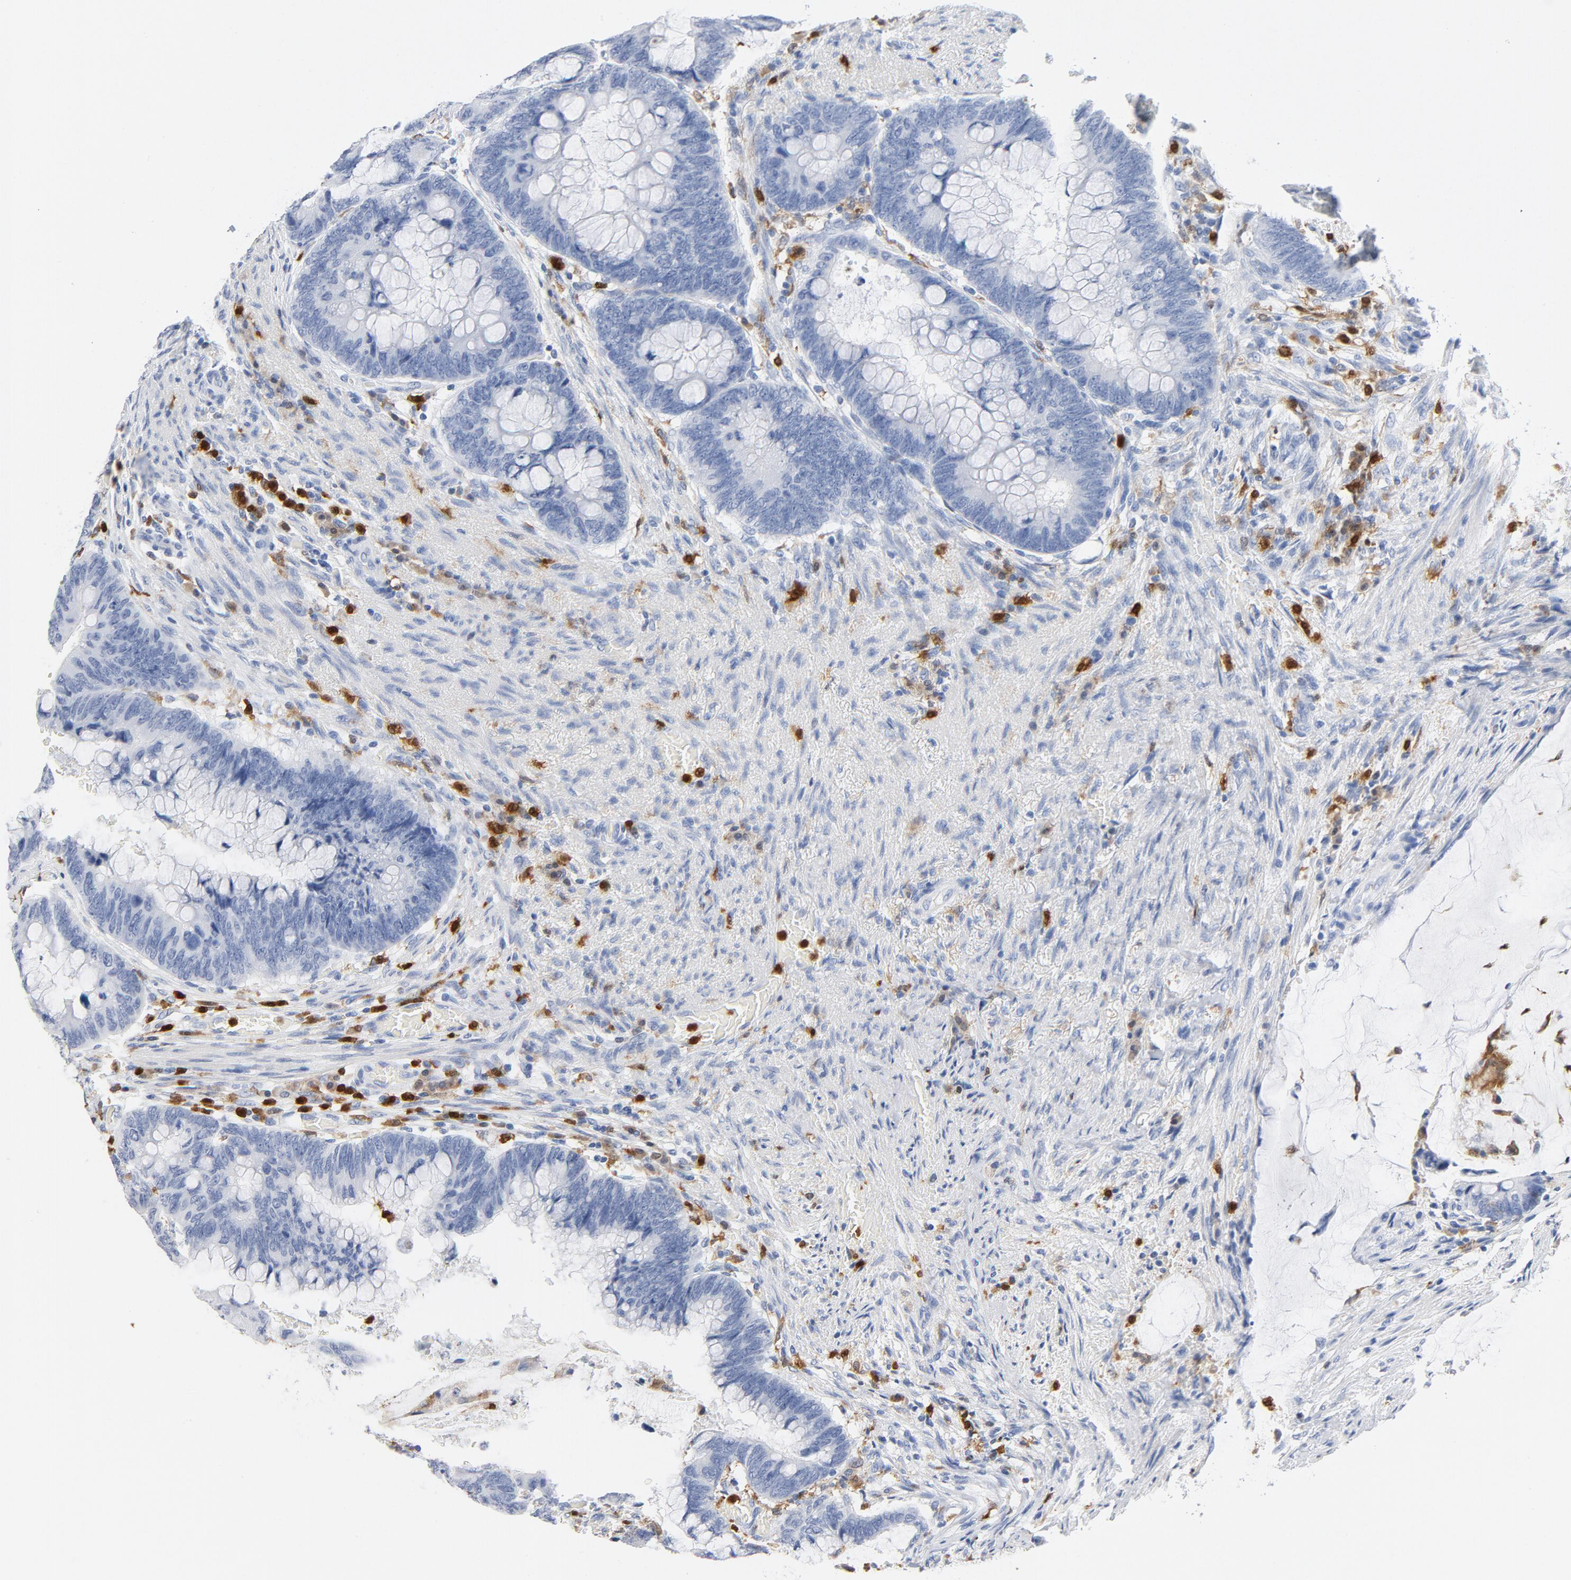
{"staining": {"intensity": "negative", "quantity": "none", "location": "none"}, "tissue": "colorectal cancer", "cell_type": "Tumor cells", "image_type": "cancer", "snomed": [{"axis": "morphology", "description": "Normal tissue, NOS"}, {"axis": "morphology", "description": "Adenocarcinoma, NOS"}, {"axis": "topography", "description": "Rectum"}], "caption": "This histopathology image is of colorectal cancer (adenocarcinoma) stained with immunohistochemistry (IHC) to label a protein in brown with the nuclei are counter-stained blue. There is no positivity in tumor cells. (Brightfield microscopy of DAB (3,3'-diaminobenzidine) immunohistochemistry (IHC) at high magnification).", "gene": "NCF1", "patient": {"sex": "male", "age": 92}}